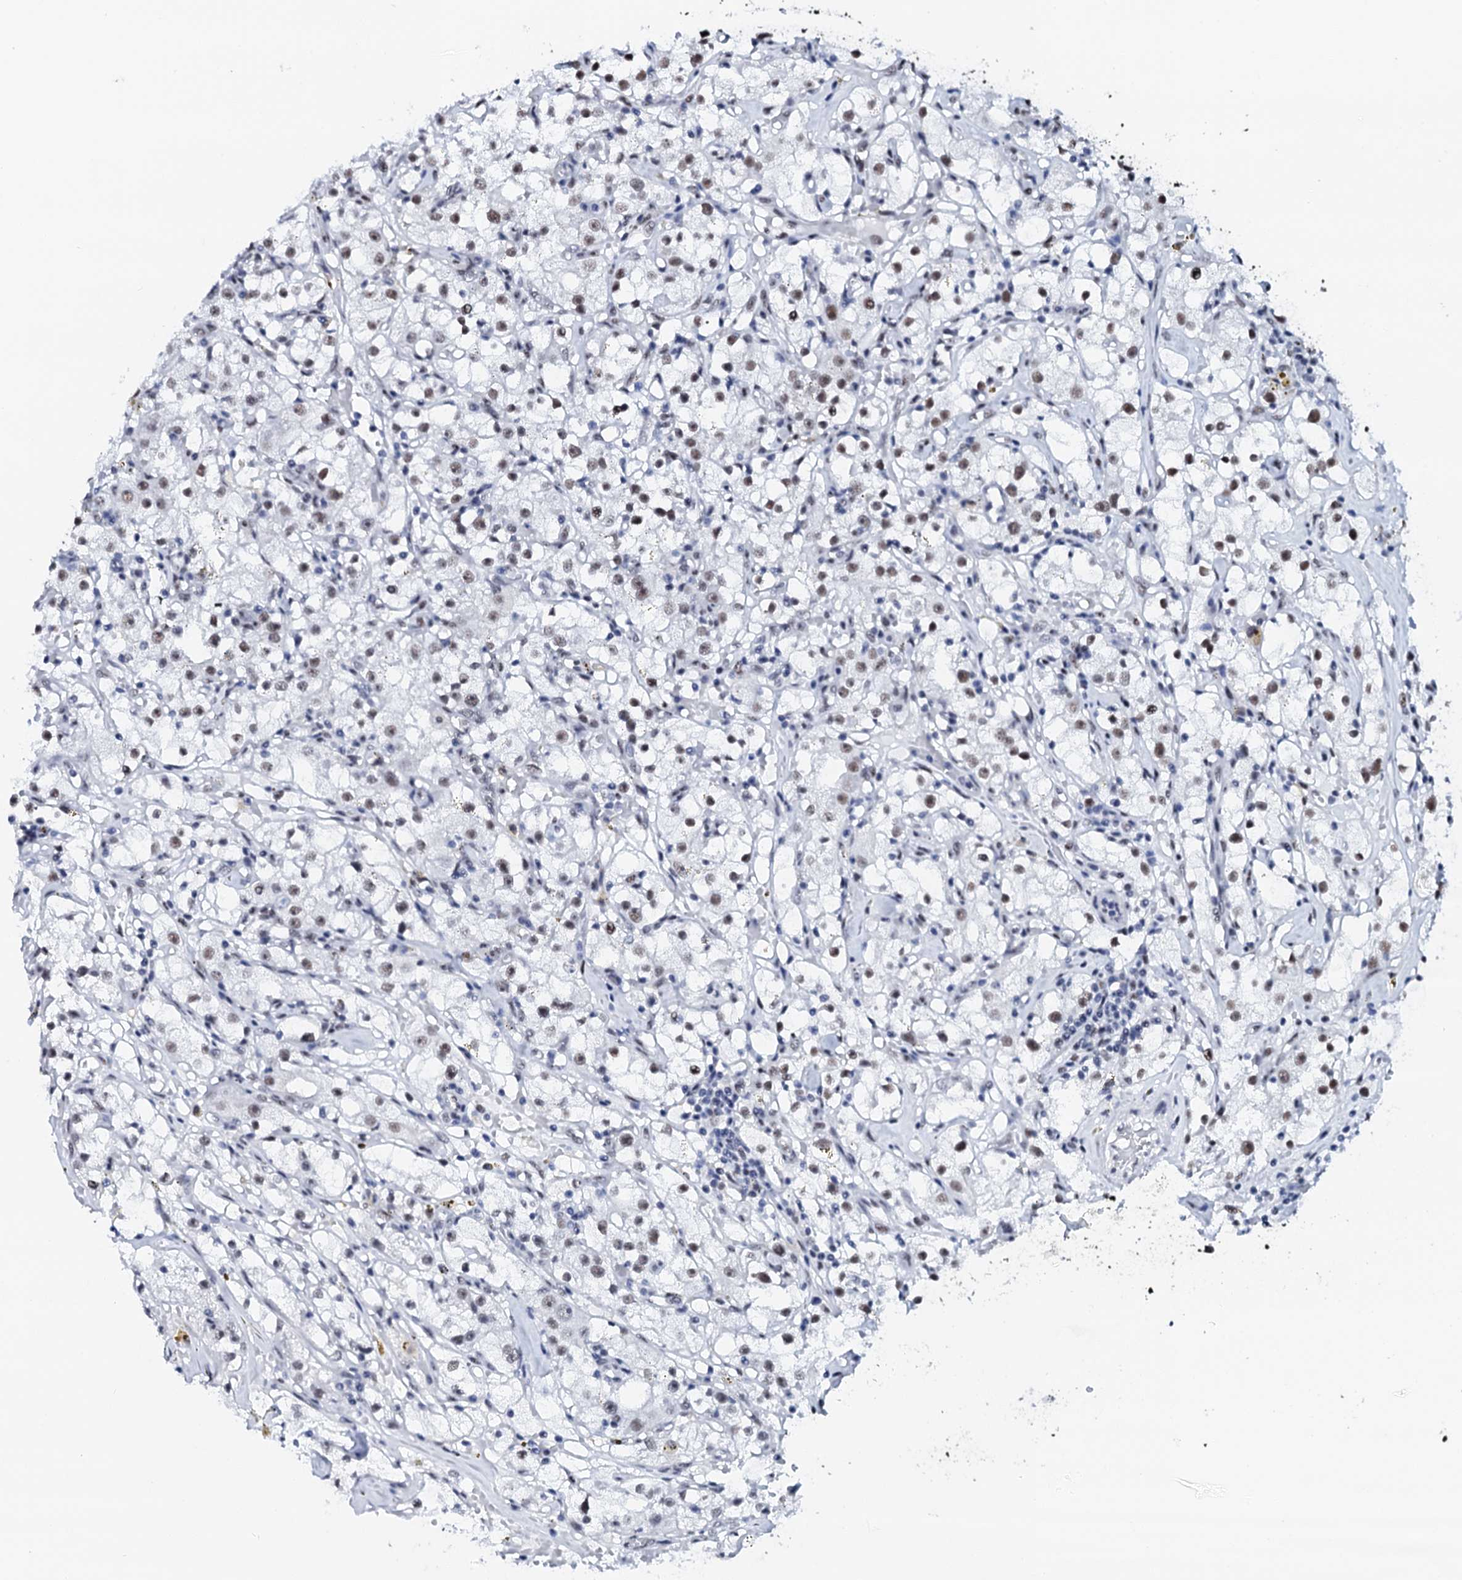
{"staining": {"intensity": "weak", "quantity": "25%-75%", "location": "nuclear"}, "tissue": "renal cancer", "cell_type": "Tumor cells", "image_type": "cancer", "snomed": [{"axis": "morphology", "description": "Adenocarcinoma, NOS"}, {"axis": "topography", "description": "Kidney"}], "caption": "This micrograph displays immunohistochemistry (IHC) staining of human renal cancer, with low weak nuclear positivity in approximately 25%-75% of tumor cells.", "gene": "NKAPD1", "patient": {"sex": "male", "age": 56}}